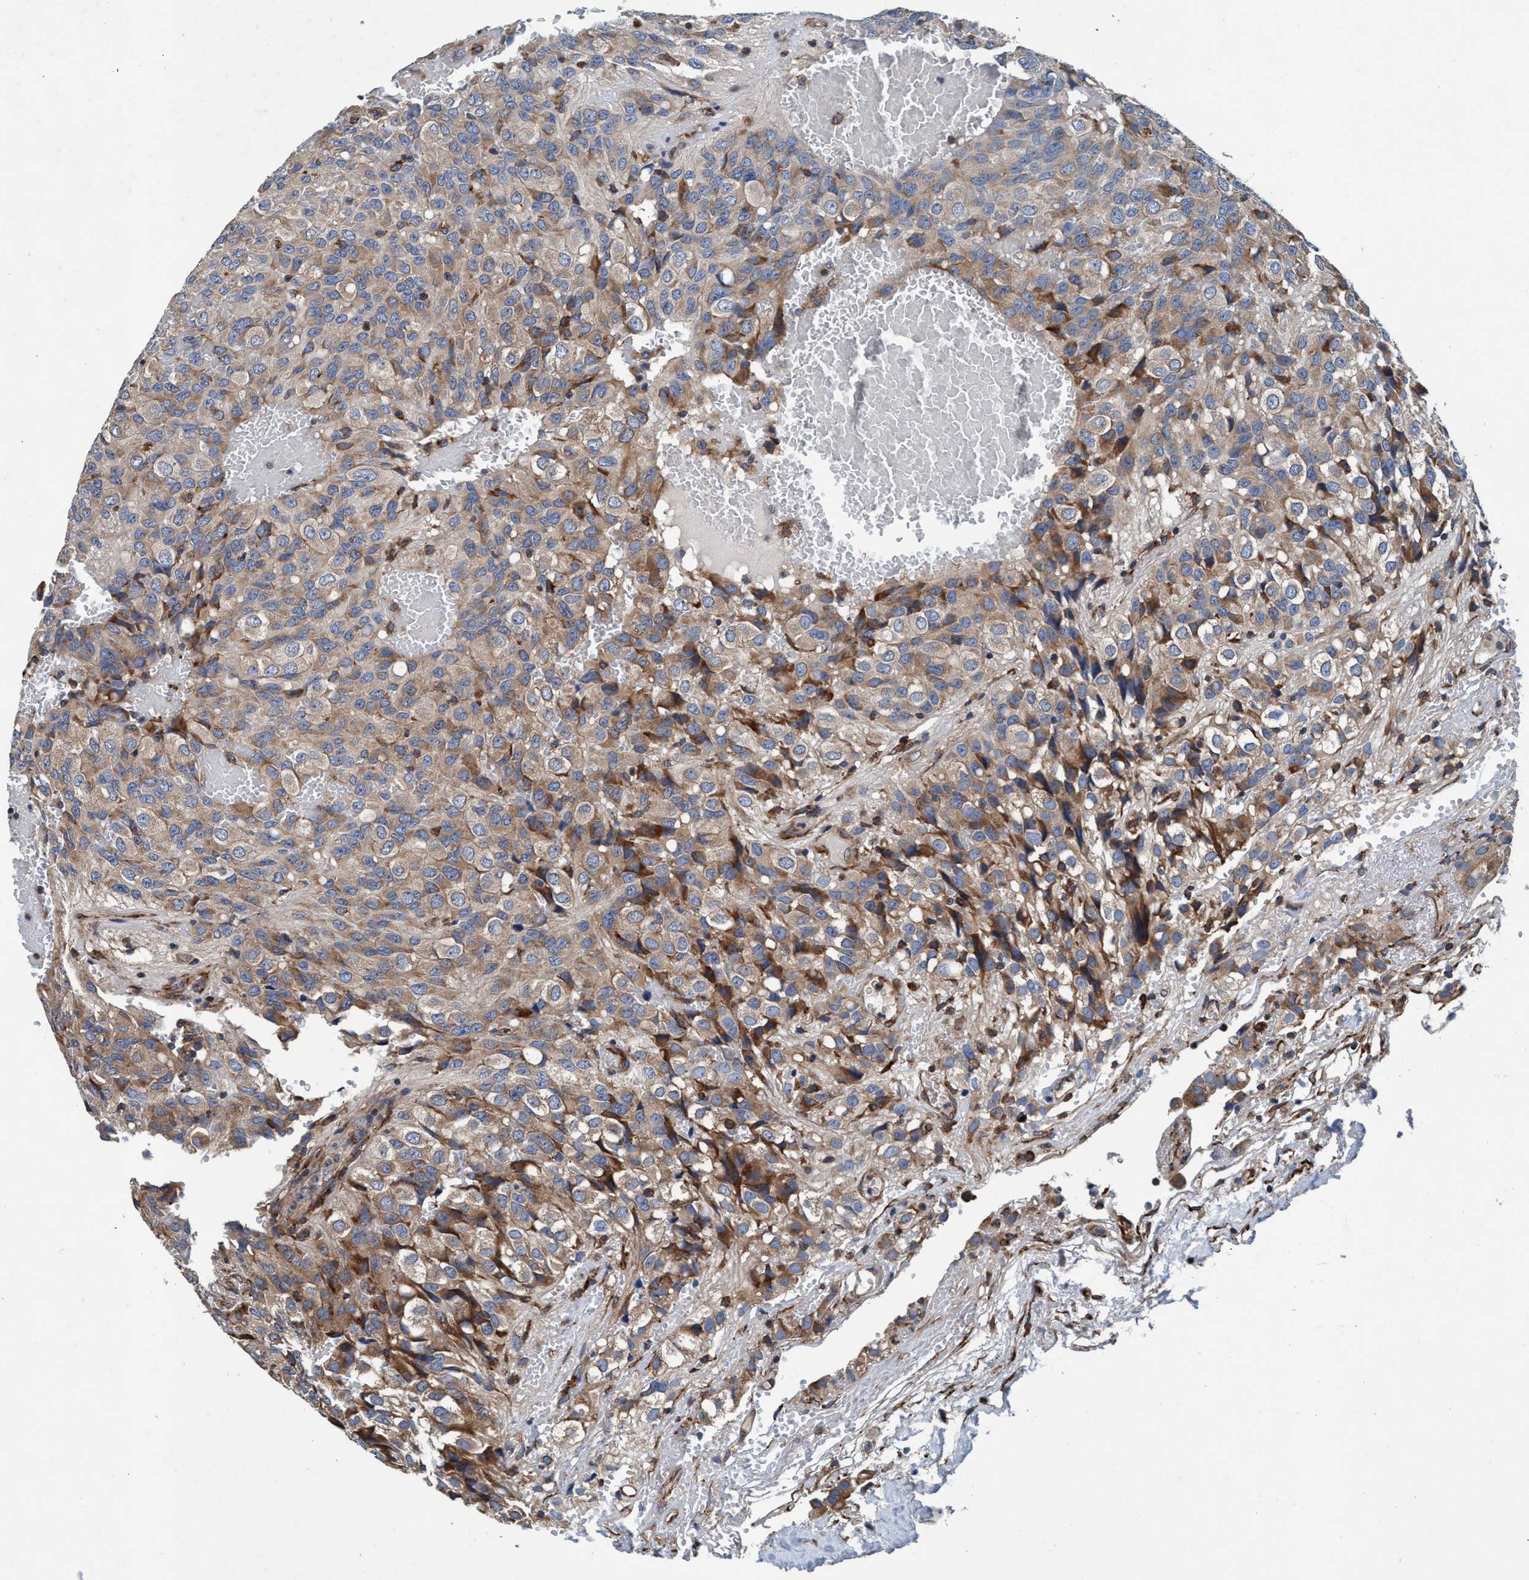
{"staining": {"intensity": "weak", "quantity": ">75%", "location": "cytoplasmic/membranous"}, "tissue": "glioma", "cell_type": "Tumor cells", "image_type": "cancer", "snomed": [{"axis": "morphology", "description": "Glioma, malignant, High grade"}, {"axis": "topography", "description": "Brain"}], "caption": "The immunohistochemical stain labels weak cytoplasmic/membranous expression in tumor cells of malignant glioma (high-grade) tissue.", "gene": "ENDOG", "patient": {"sex": "male", "age": 32}}